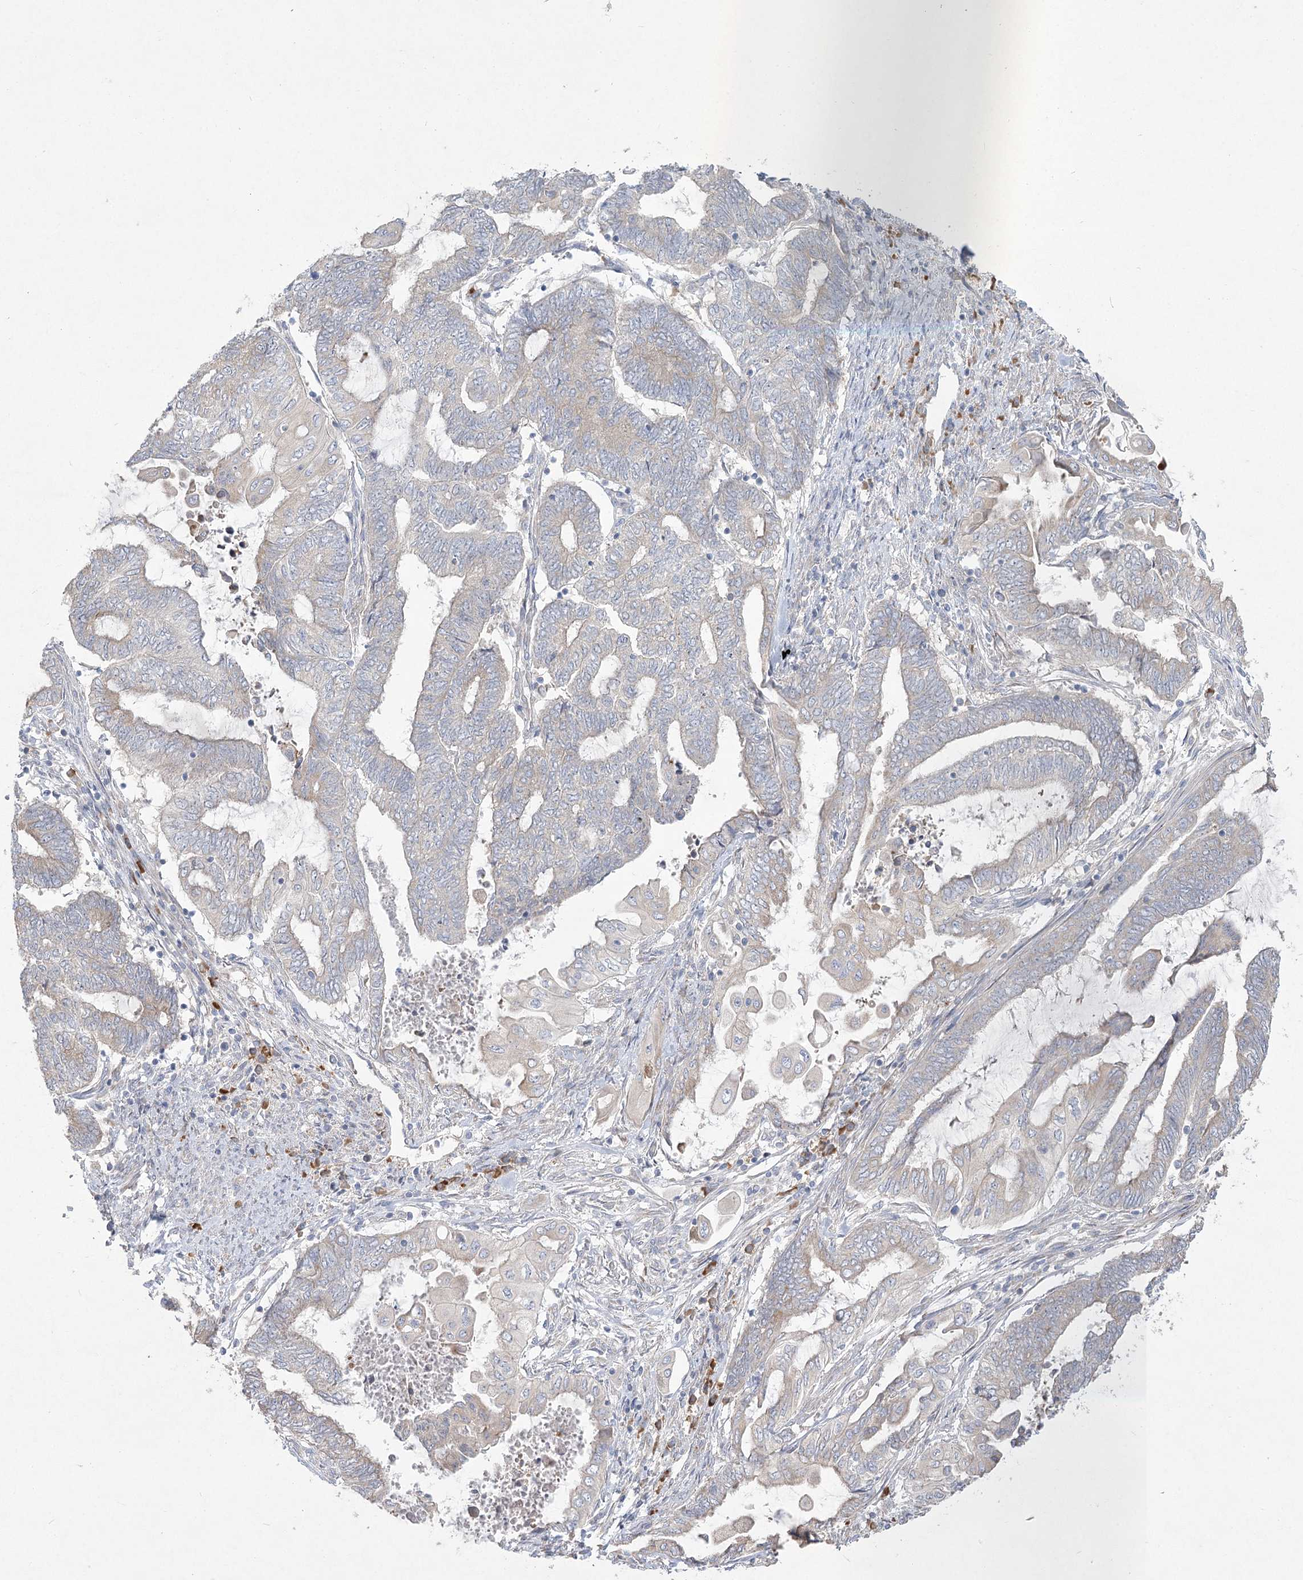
{"staining": {"intensity": "negative", "quantity": "none", "location": "none"}, "tissue": "endometrial cancer", "cell_type": "Tumor cells", "image_type": "cancer", "snomed": [{"axis": "morphology", "description": "Adenocarcinoma, NOS"}, {"axis": "topography", "description": "Uterus"}, {"axis": "topography", "description": "Endometrium"}], "caption": "The micrograph displays no staining of tumor cells in endometrial cancer.", "gene": "CAMTA1", "patient": {"sex": "female", "age": 70}}